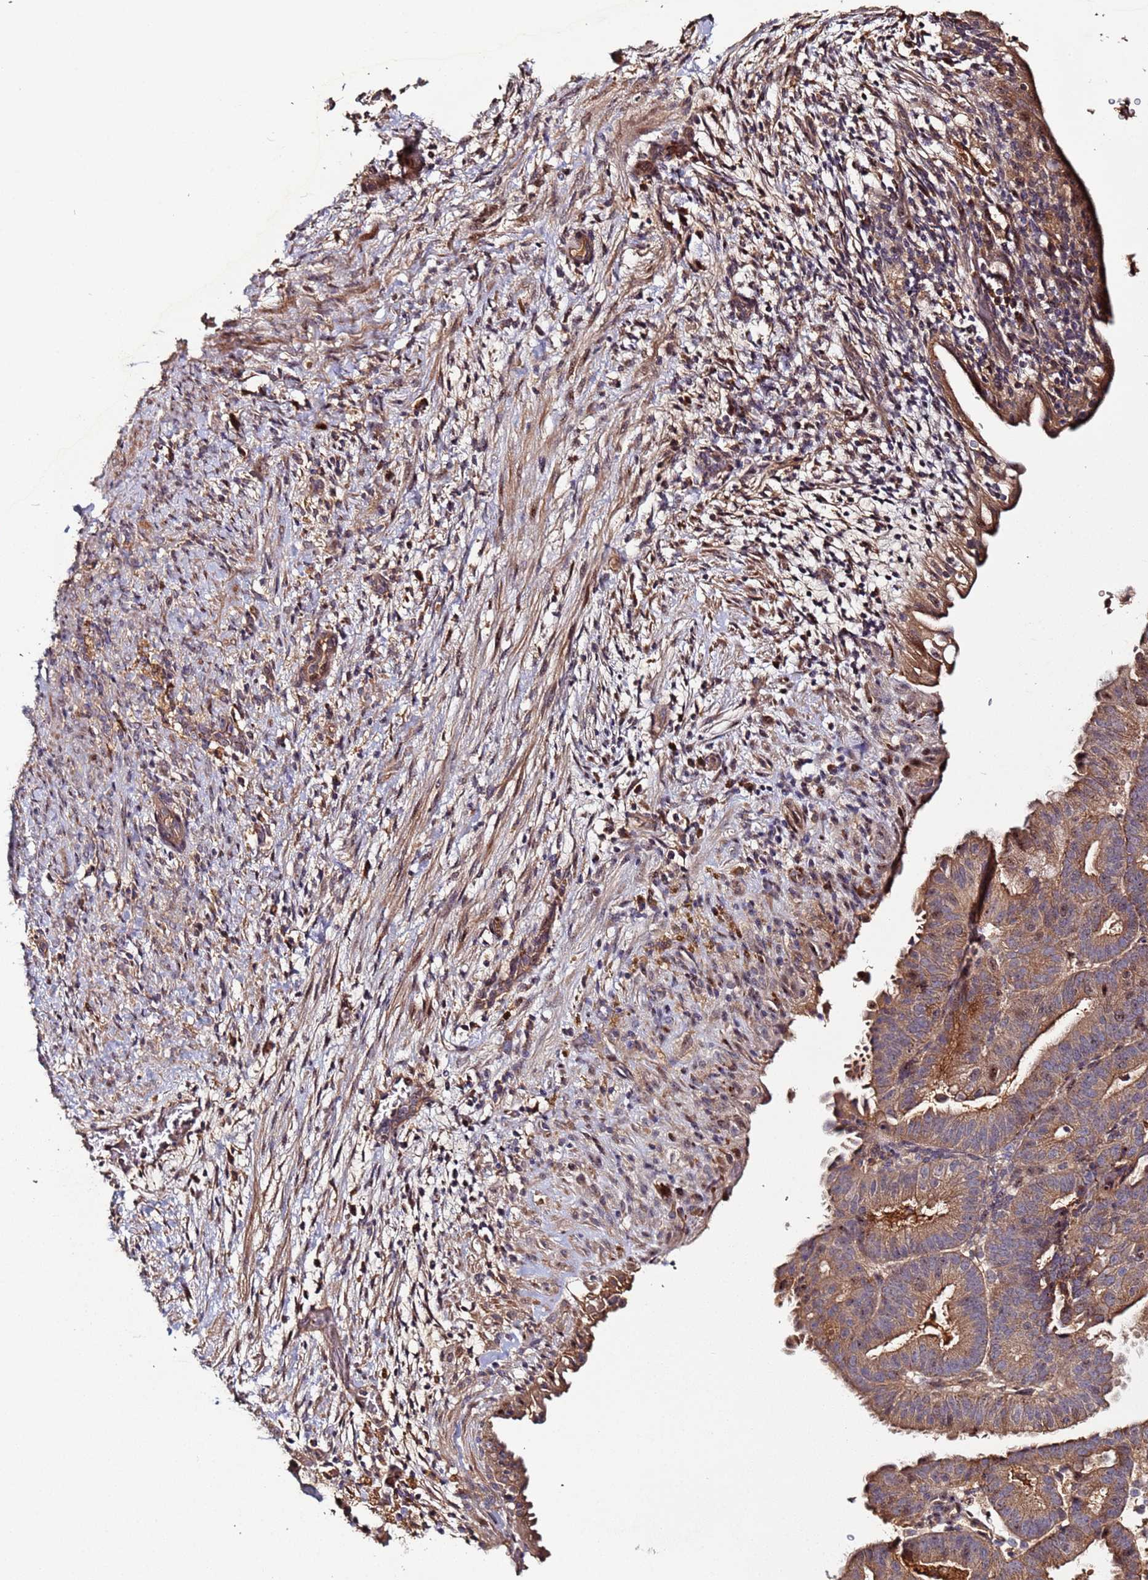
{"staining": {"intensity": "moderate", "quantity": ">75%", "location": "cytoplasmic/membranous"}, "tissue": "endometrial cancer", "cell_type": "Tumor cells", "image_type": "cancer", "snomed": [{"axis": "morphology", "description": "Adenocarcinoma, NOS"}, {"axis": "topography", "description": "Endometrium"}], "caption": "A brown stain labels moderate cytoplasmic/membranous expression of a protein in human adenocarcinoma (endometrial) tumor cells.", "gene": "OSER1", "patient": {"sex": "female", "age": 70}}